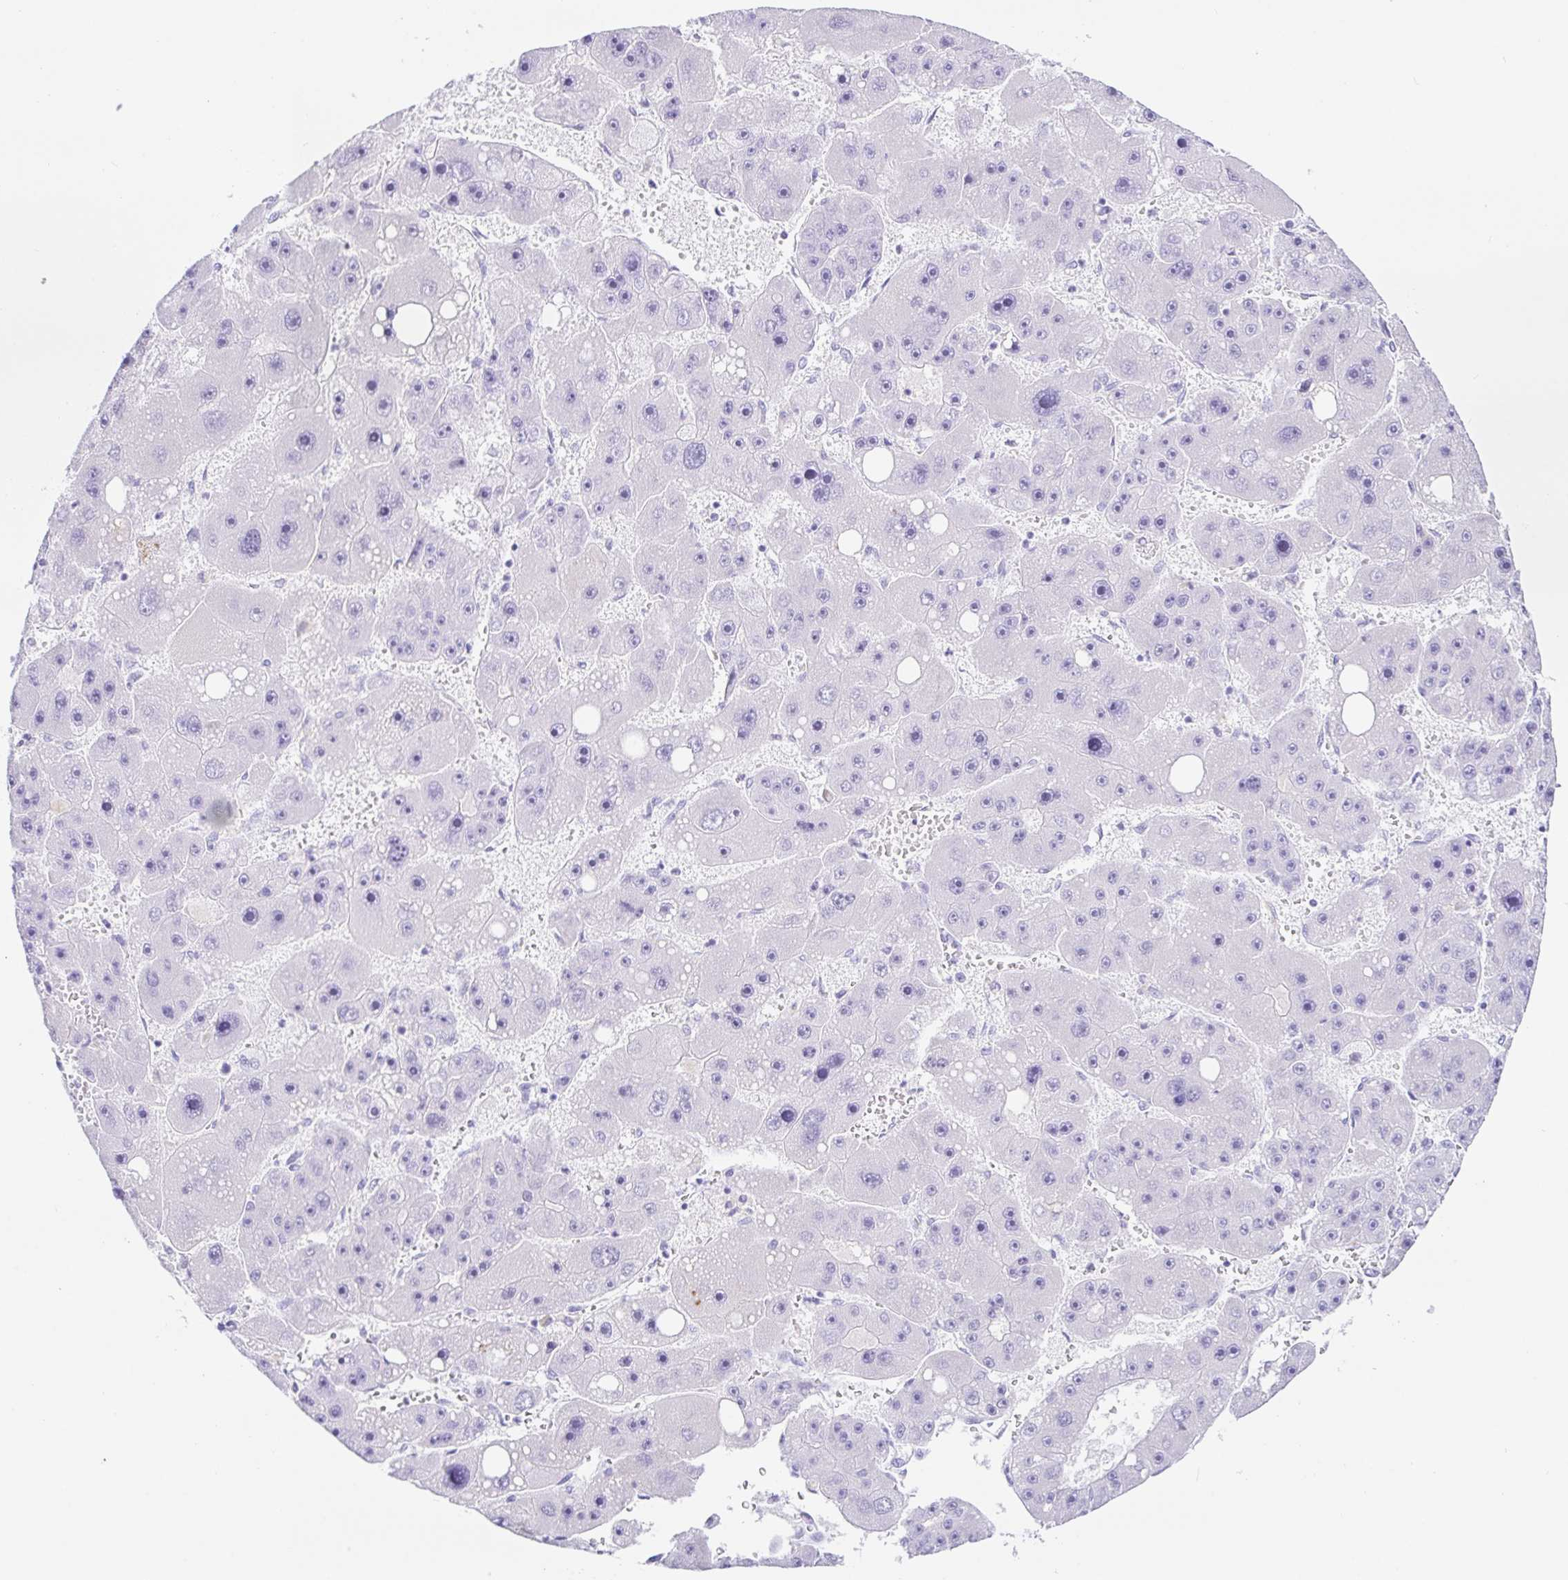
{"staining": {"intensity": "negative", "quantity": "none", "location": "none"}, "tissue": "liver cancer", "cell_type": "Tumor cells", "image_type": "cancer", "snomed": [{"axis": "morphology", "description": "Carcinoma, Hepatocellular, NOS"}, {"axis": "topography", "description": "Liver"}], "caption": "High magnification brightfield microscopy of hepatocellular carcinoma (liver) stained with DAB (brown) and counterstained with hematoxylin (blue): tumor cells show no significant expression.", "gene": "PAX8", "patient": {"sex": "female", "age": 61}}